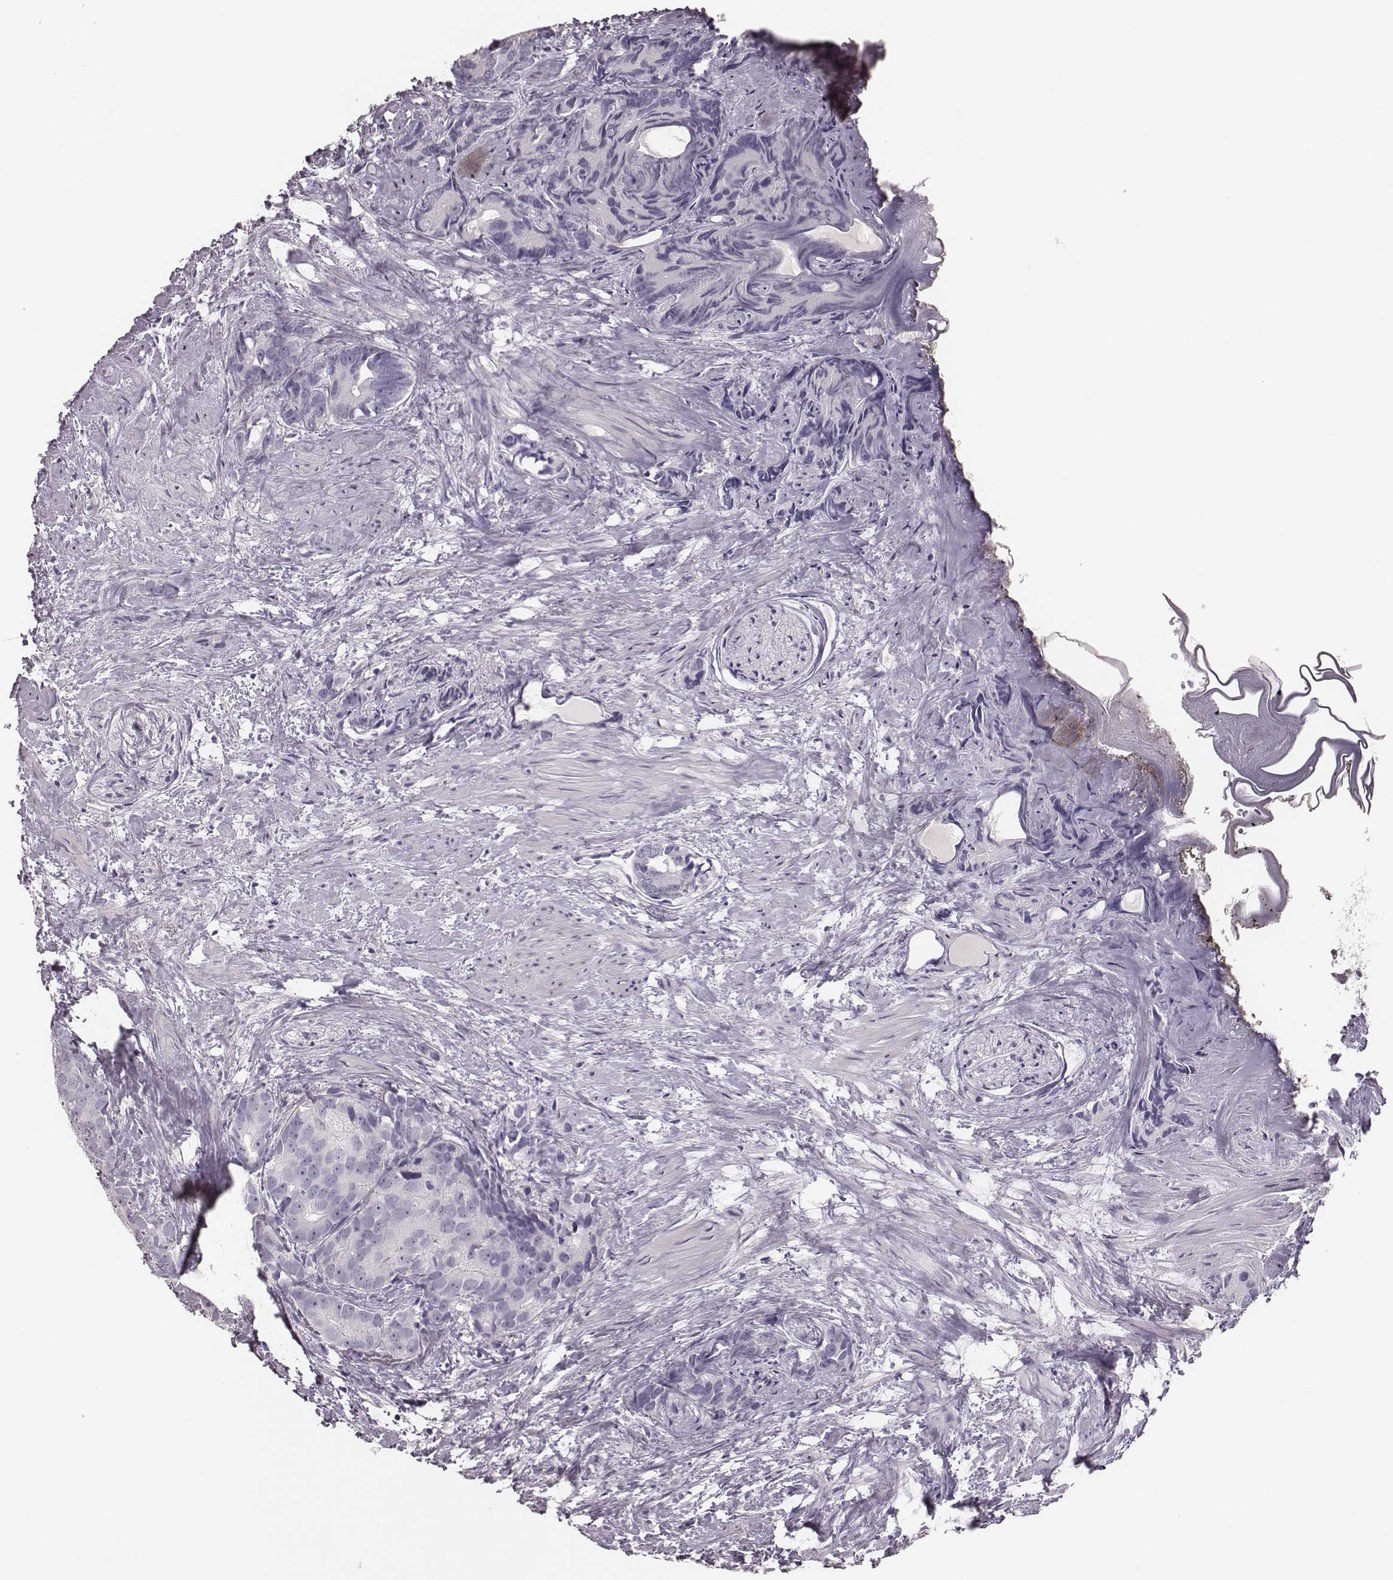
{"staining": {"intensity": "negative", "quantity": "none", "location": "none"}, "tissue": "prostate cancer", "cell_type": "Tumor cells", "image_type": "cancer", "snomed": [{"axis": "morphology", "description": "Adenocarcinoma, High grade"}, {"axis": "topography", "description": "Prostate"}], "caption": "High power microscopy image of an immunohistochemistry photomicrograph of prostate cancer (adenocarcinoma (high-grade)), revealing no significant expression in tumor cells.", "gene": "CSHL1", "patient": {"sex": "male", "age": 90}}